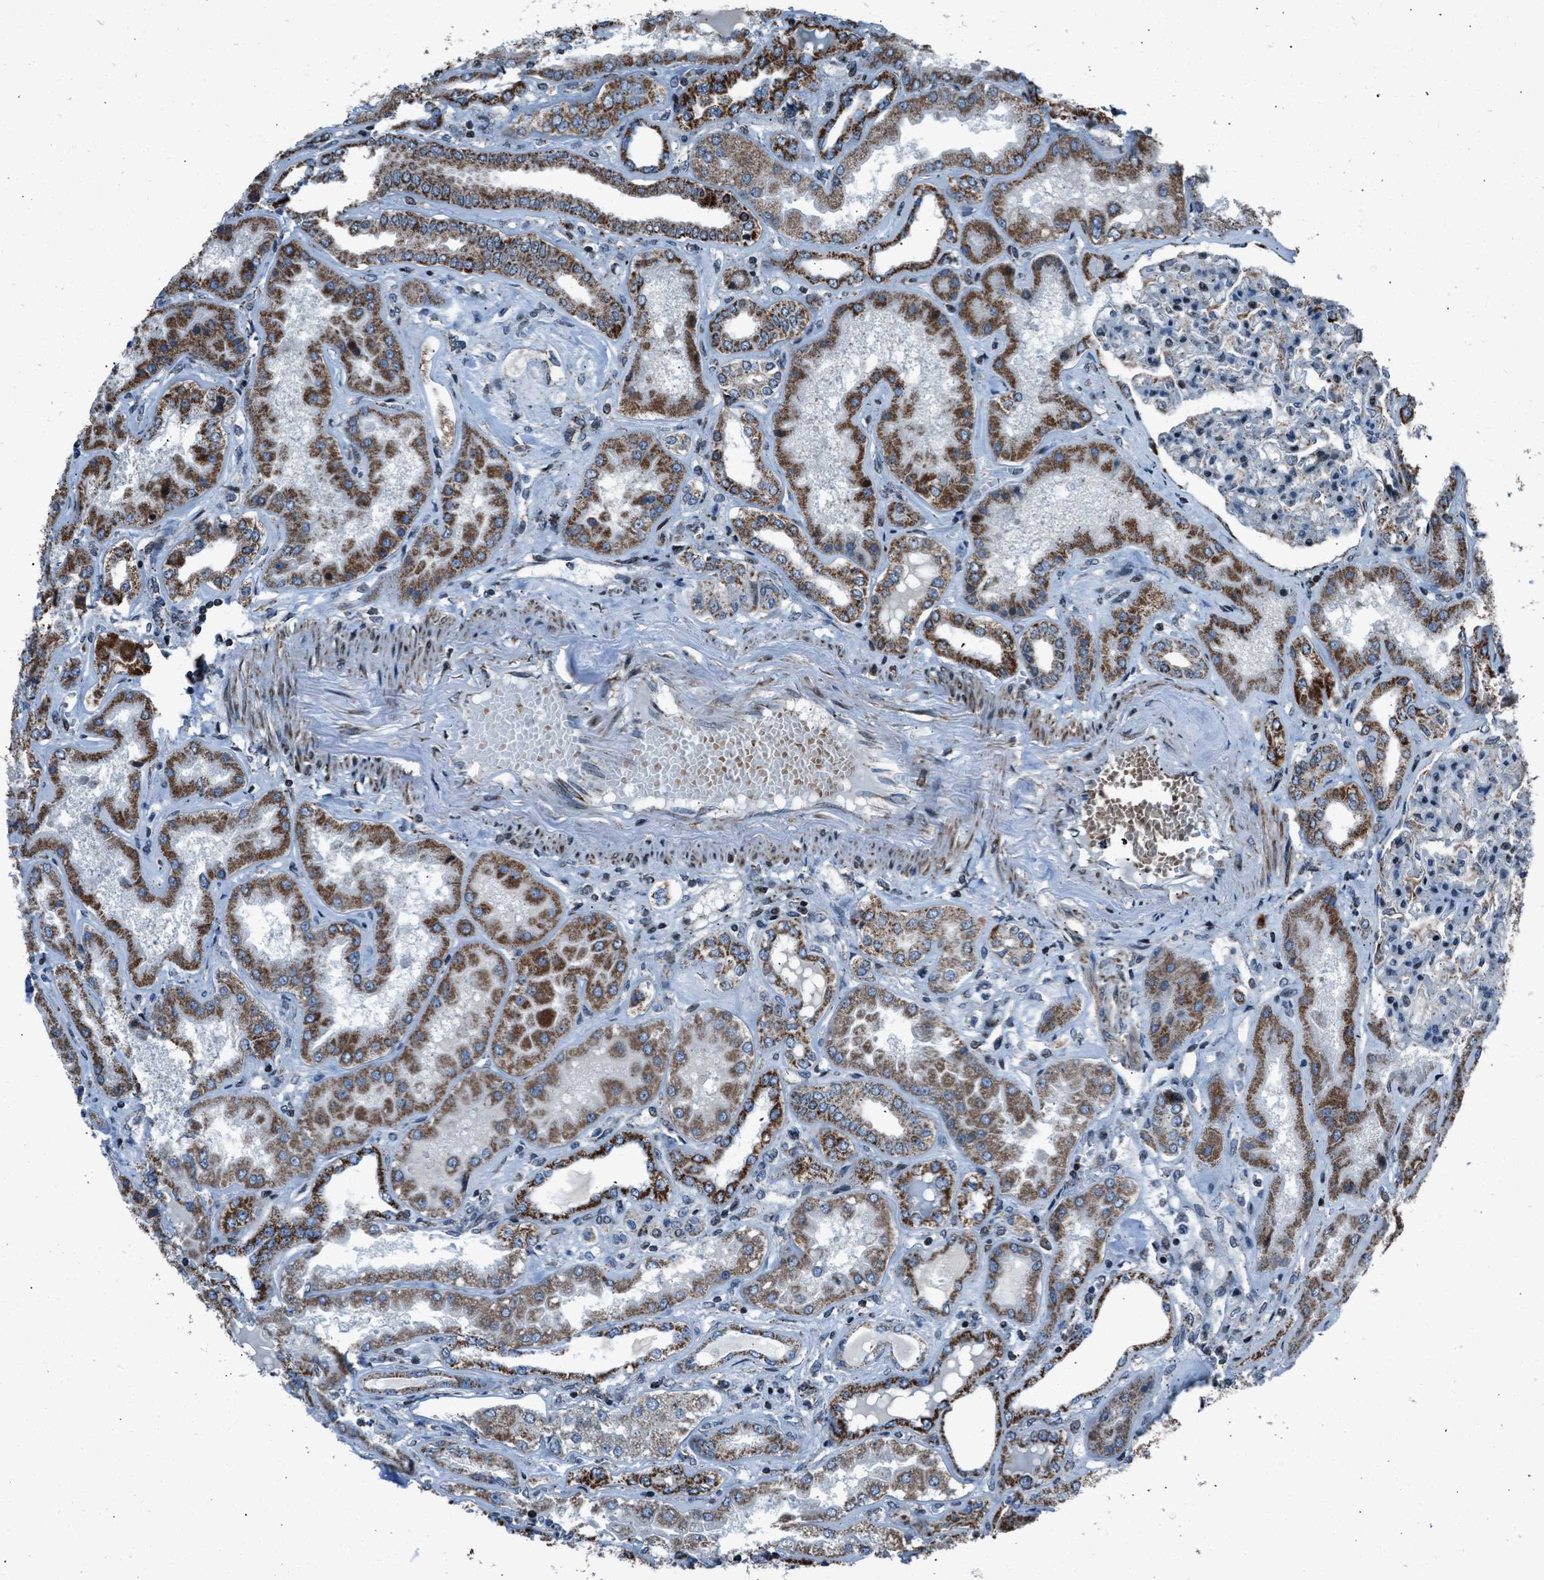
{"staining": {"intensity": "strong", "quantity": "<25%", "location": "cytoplasmic/membranous,nuclear"}, "tissue": "kidney", "cell_type": "Cells in glomeruli", "image_type": "normal", "snomed": [{"axis": "morphology", "description": "Normal tissue, NOS"}, {"axis": "topography", "description": "Kidney"}], "caption": "The photomicrograph reveals staining of unremarkable kidney, revealing strong cytoplasmic/membranous,nuclear protein expression (brown color) within cells in glomeruli.", "gene": "MORC3", "patient": {"sex": "female", "age": 56}}